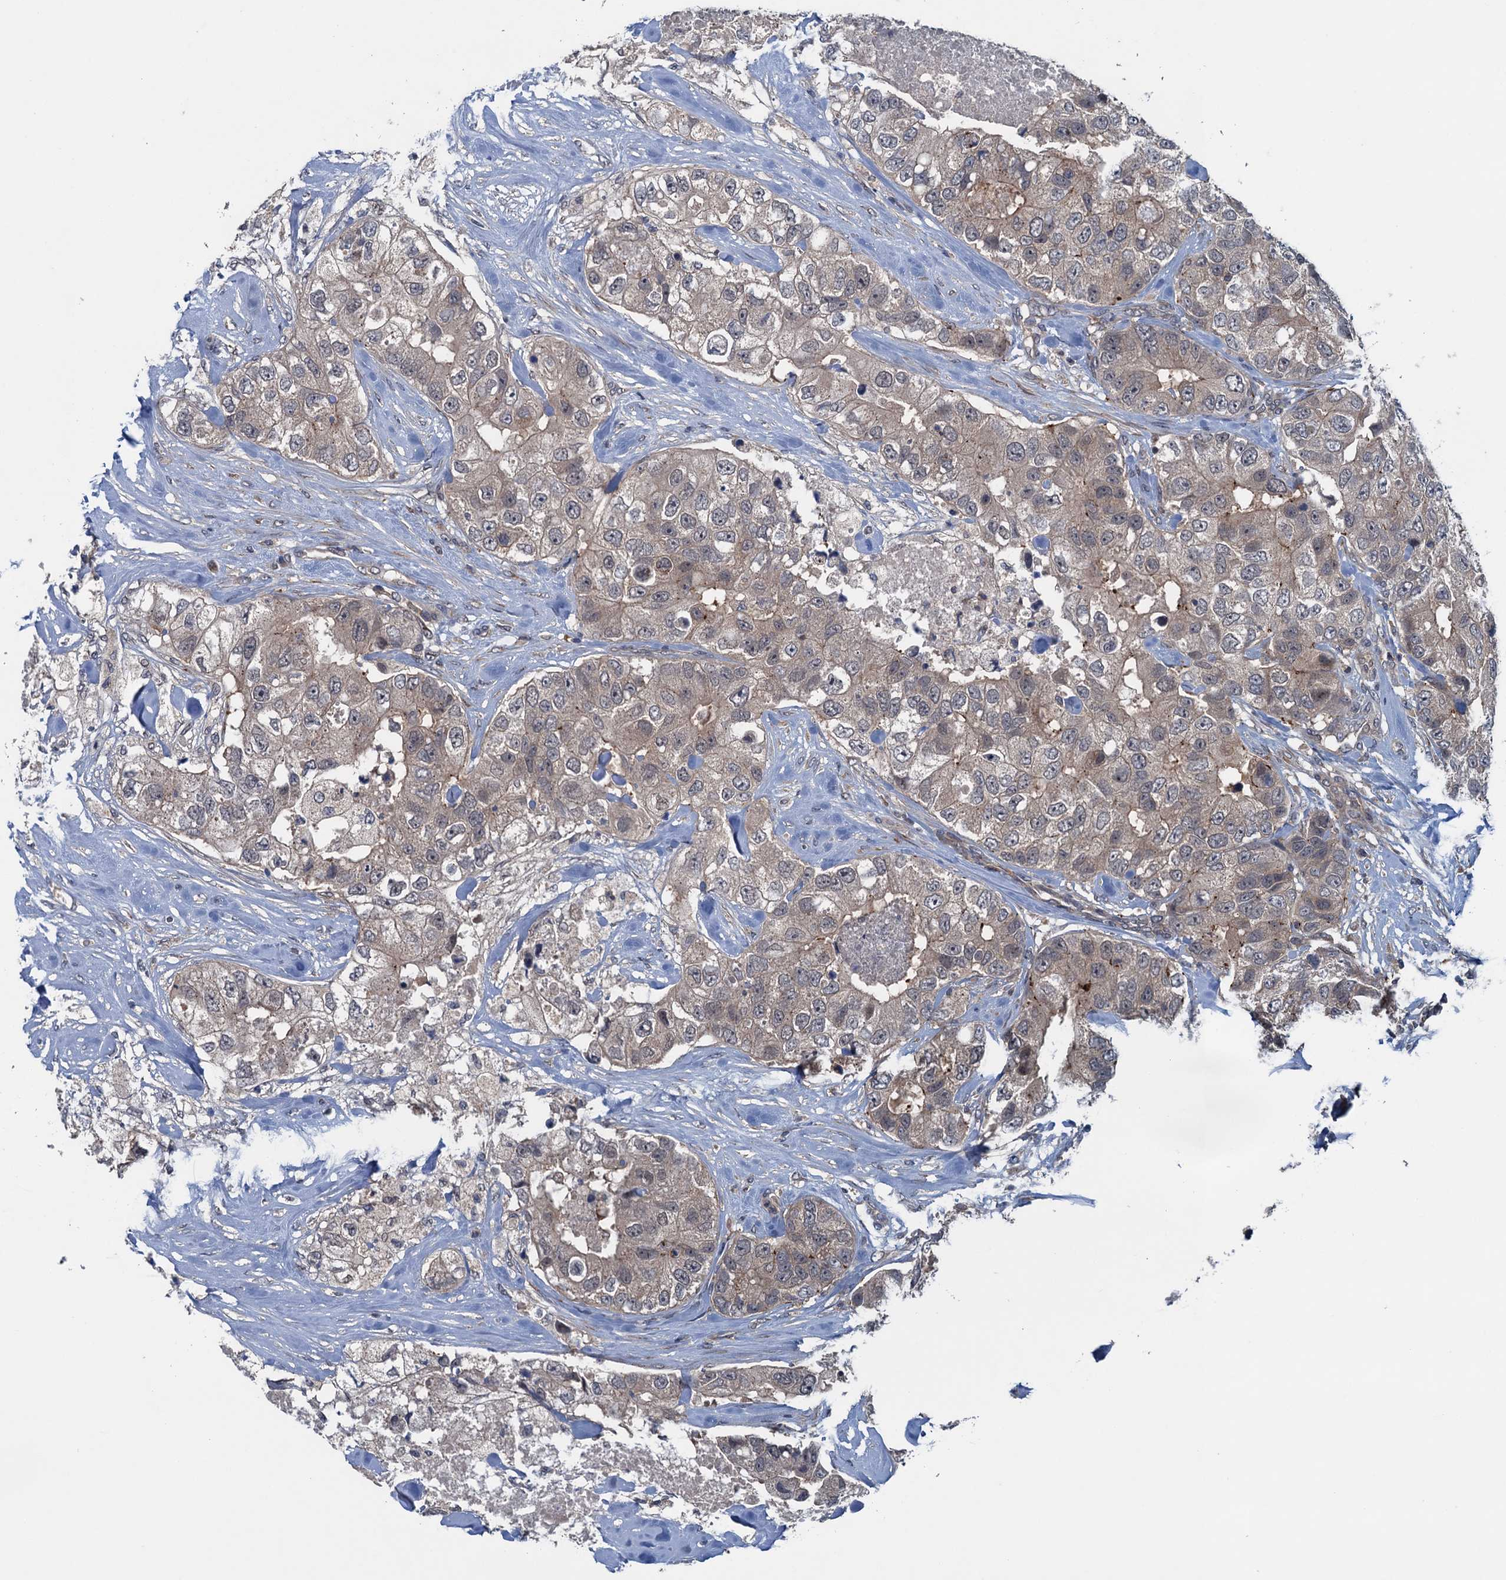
{"staining": {"intensity": "weak", "quantity": "25%-75%", "location": "cytoplasmic/membranous"}, "tissue": "breast cancer", "cell_type": "Tumor cells", "image_type": "cancer", "snomed": [{"axis": "morphology", "description": "Duct carcinoma"}, {"axis": "topography", "description": "Breast"}], "caption": "The photomicrograph demonstrates a brown stain indicating the presence of a protein in the cytoplasmic/membranous of tumor cells in breast cancer (infiltrating ductal carcinoma). The staining was performed using DAB (3,3'-diaminobenzidine), with brown indicating positive protein expression. Nuclei are stained blue with hematoxylin.", "gene": "RNF165", "patient": {"sex": "female", "age": 62}}